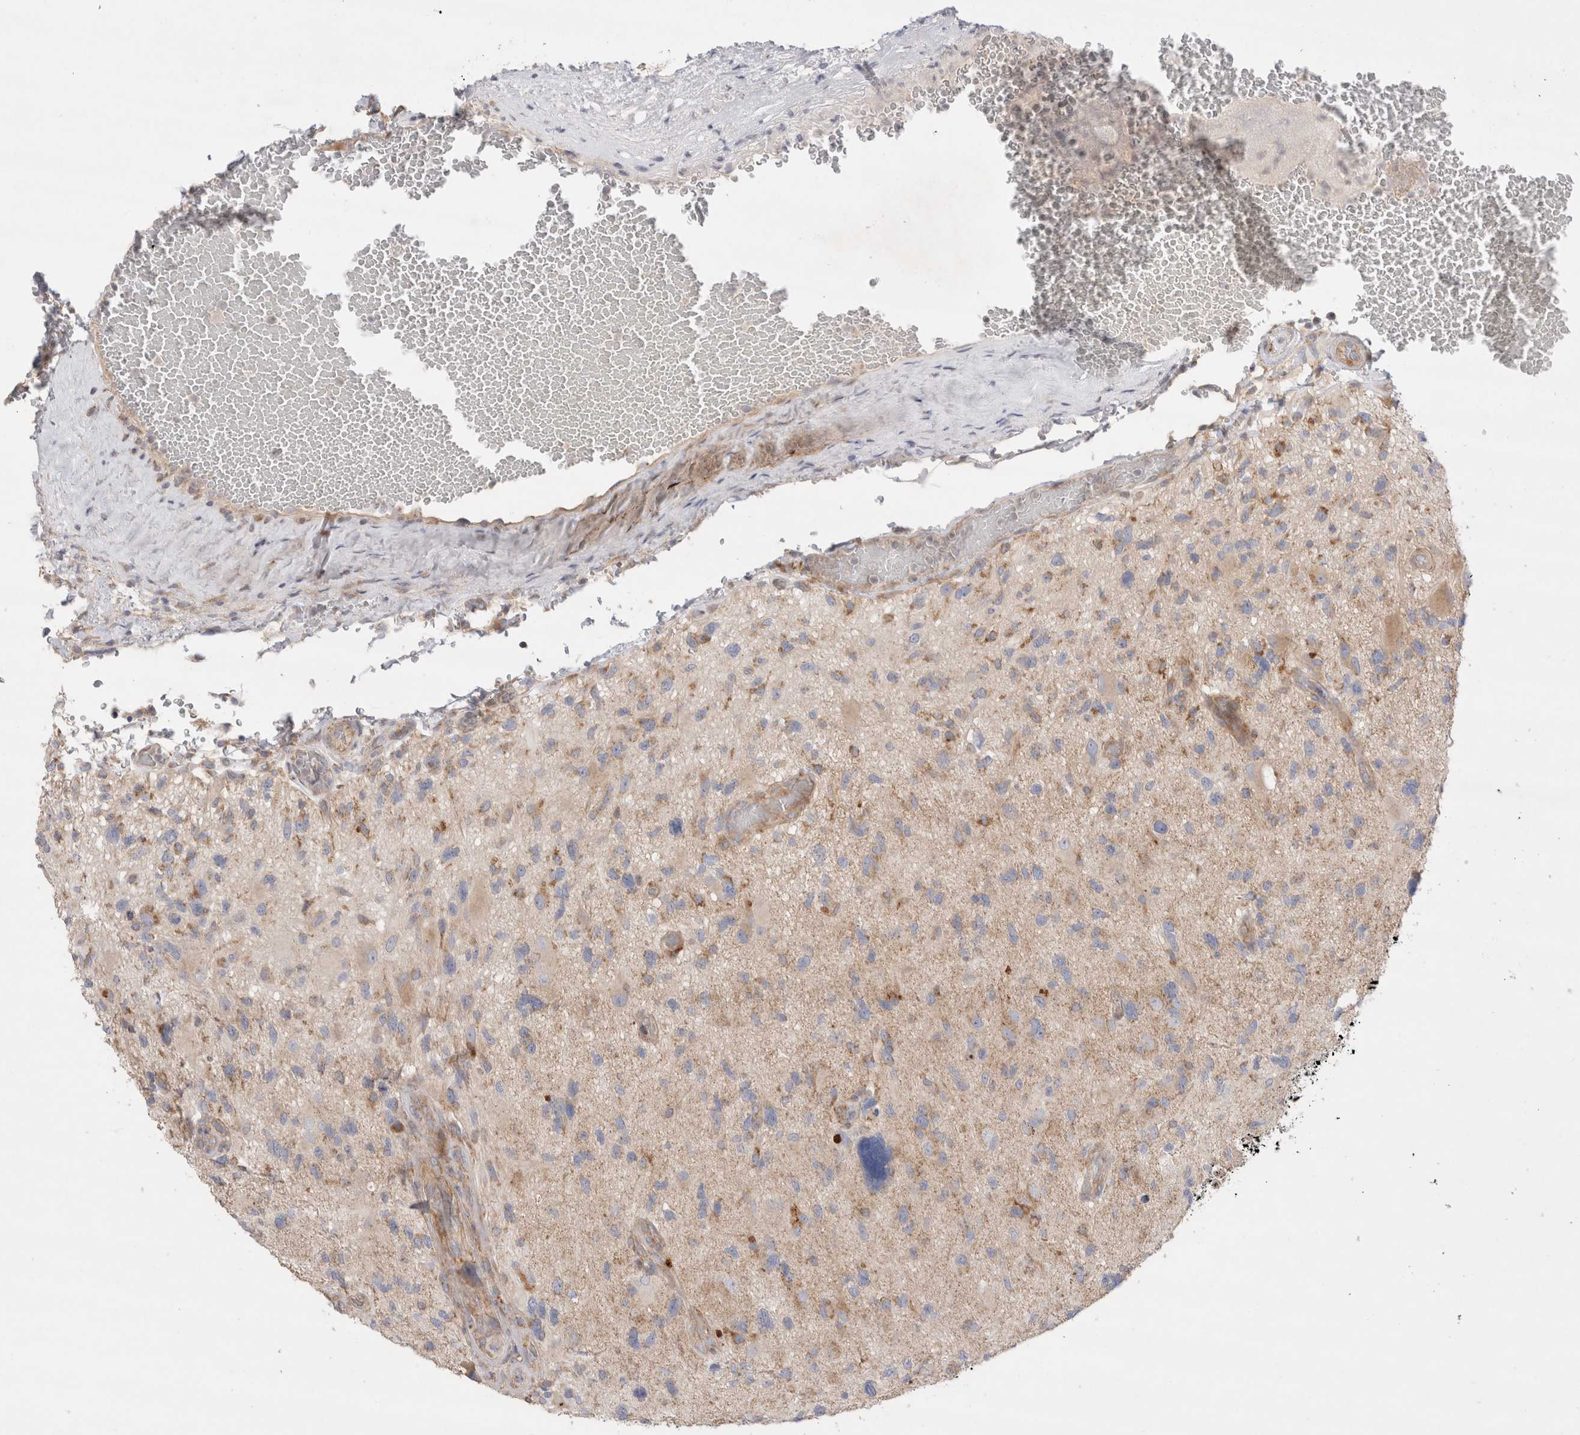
{"staining": {"intensity": "weak", "quantity": "<25%", "location": "cytoplasmic/membranous"}, "tissue": "glioma", "cell_type": "Tumor cells", "image_type": "cancer", "snomed": [{"axis": "morphology", "description": "Glioma, malignant, High grade"}, {"axis": "topography", "description": "Brain"}], "caption": "Immunohistochemical staining of malignant glioma (high-grade) displays no significant positivity in tumor cells. (Immunohistochemistry, brightfield microscopy, high magnification).", "gene": "TBC1D16", "patient": {"sex": "male", "age": 33}}